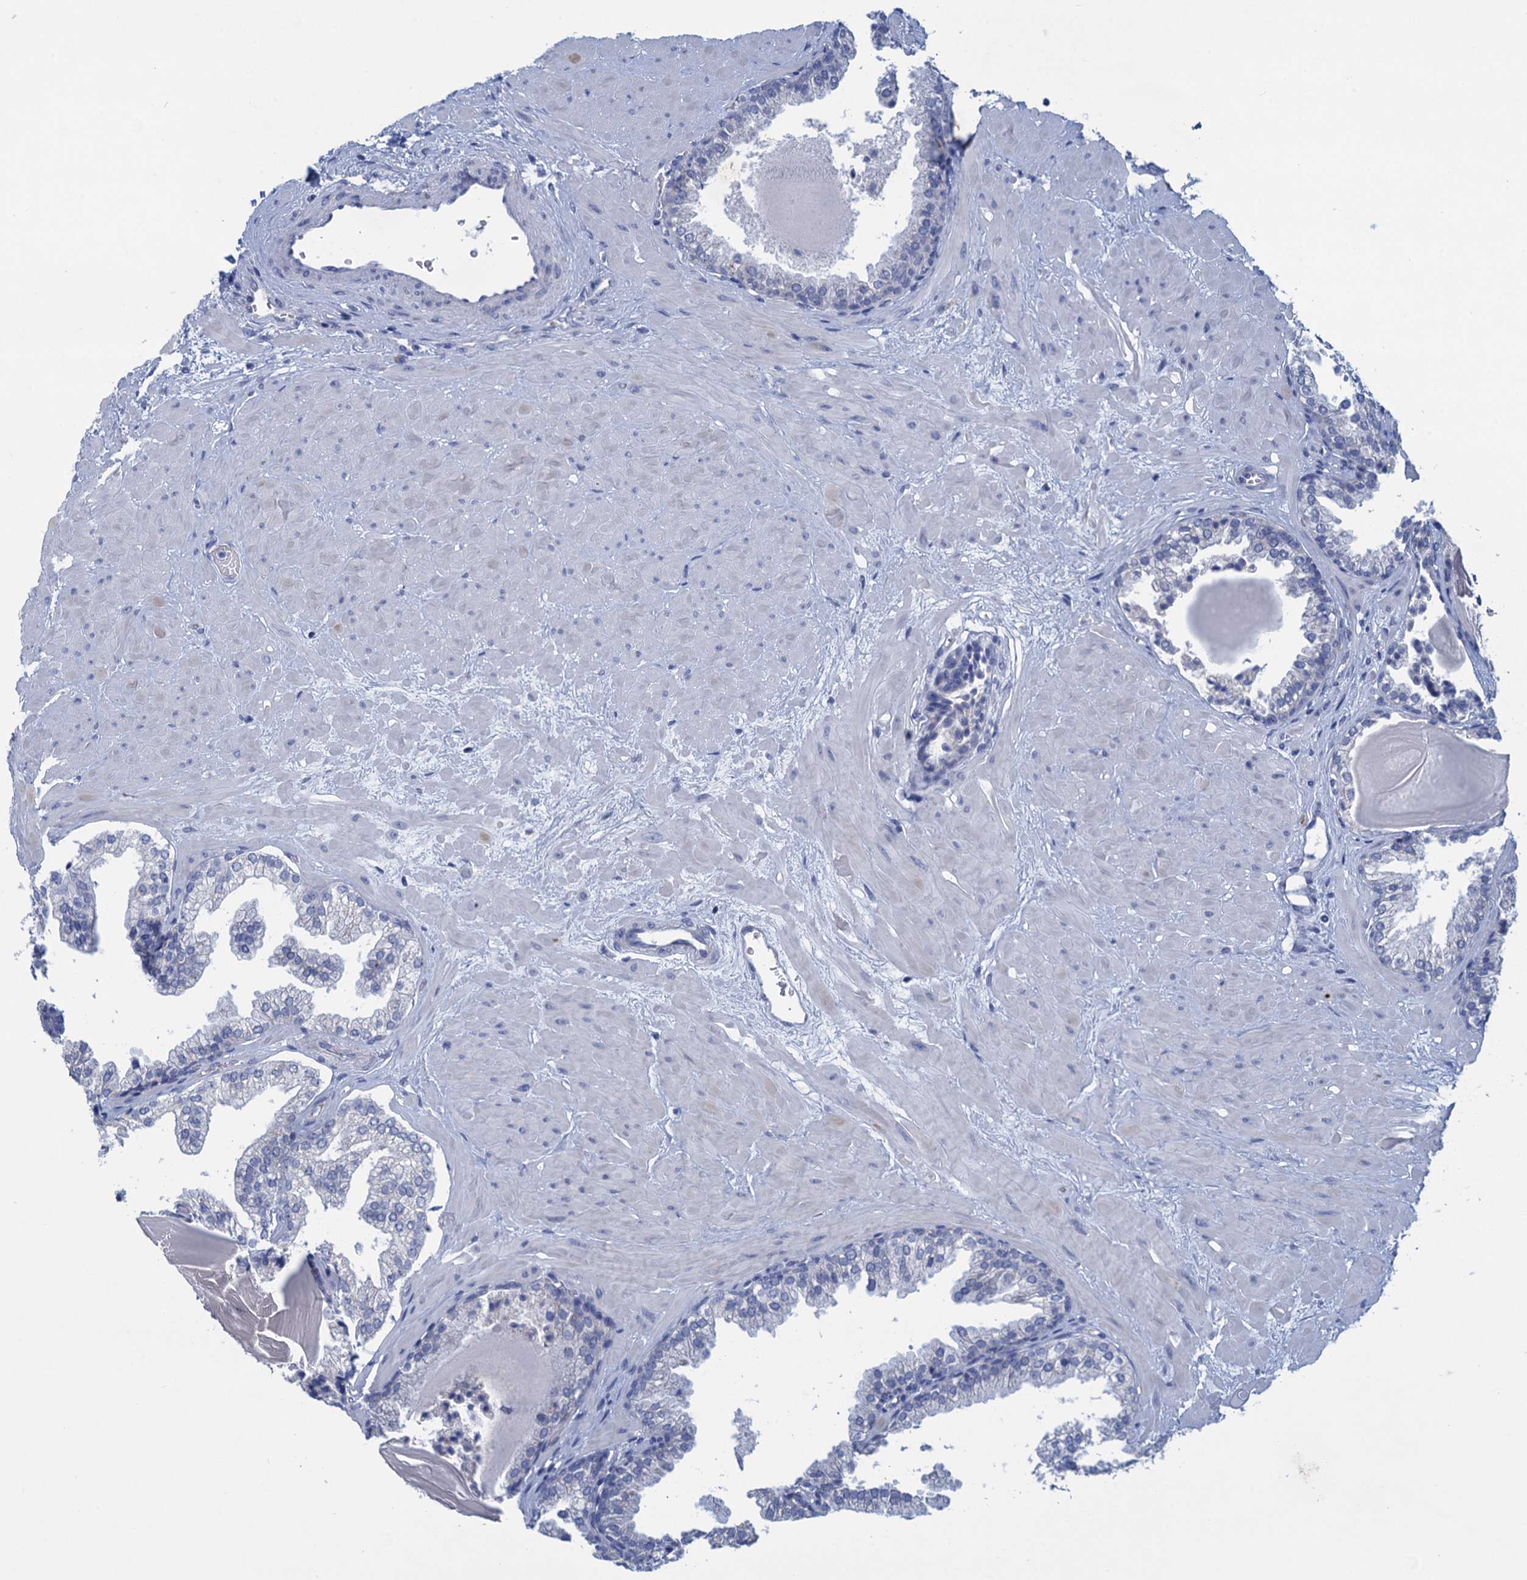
{"staining": {"intensity": "negative", "quantity": "none", "location": "none"}, "tissue": "prostate", "cell_type": "Glandular cells", "image_type": "normal", "snomed": [{"axis": "morphology", "description": "Normal tissue, NOS"}, {"axis": "topography", "description": "Prostate"}], "caption": "The micrograph shows no significant expression in glandular cells of prostate.", "gene": "SCEL", "patient": {"sex": "male", "age": 48}}